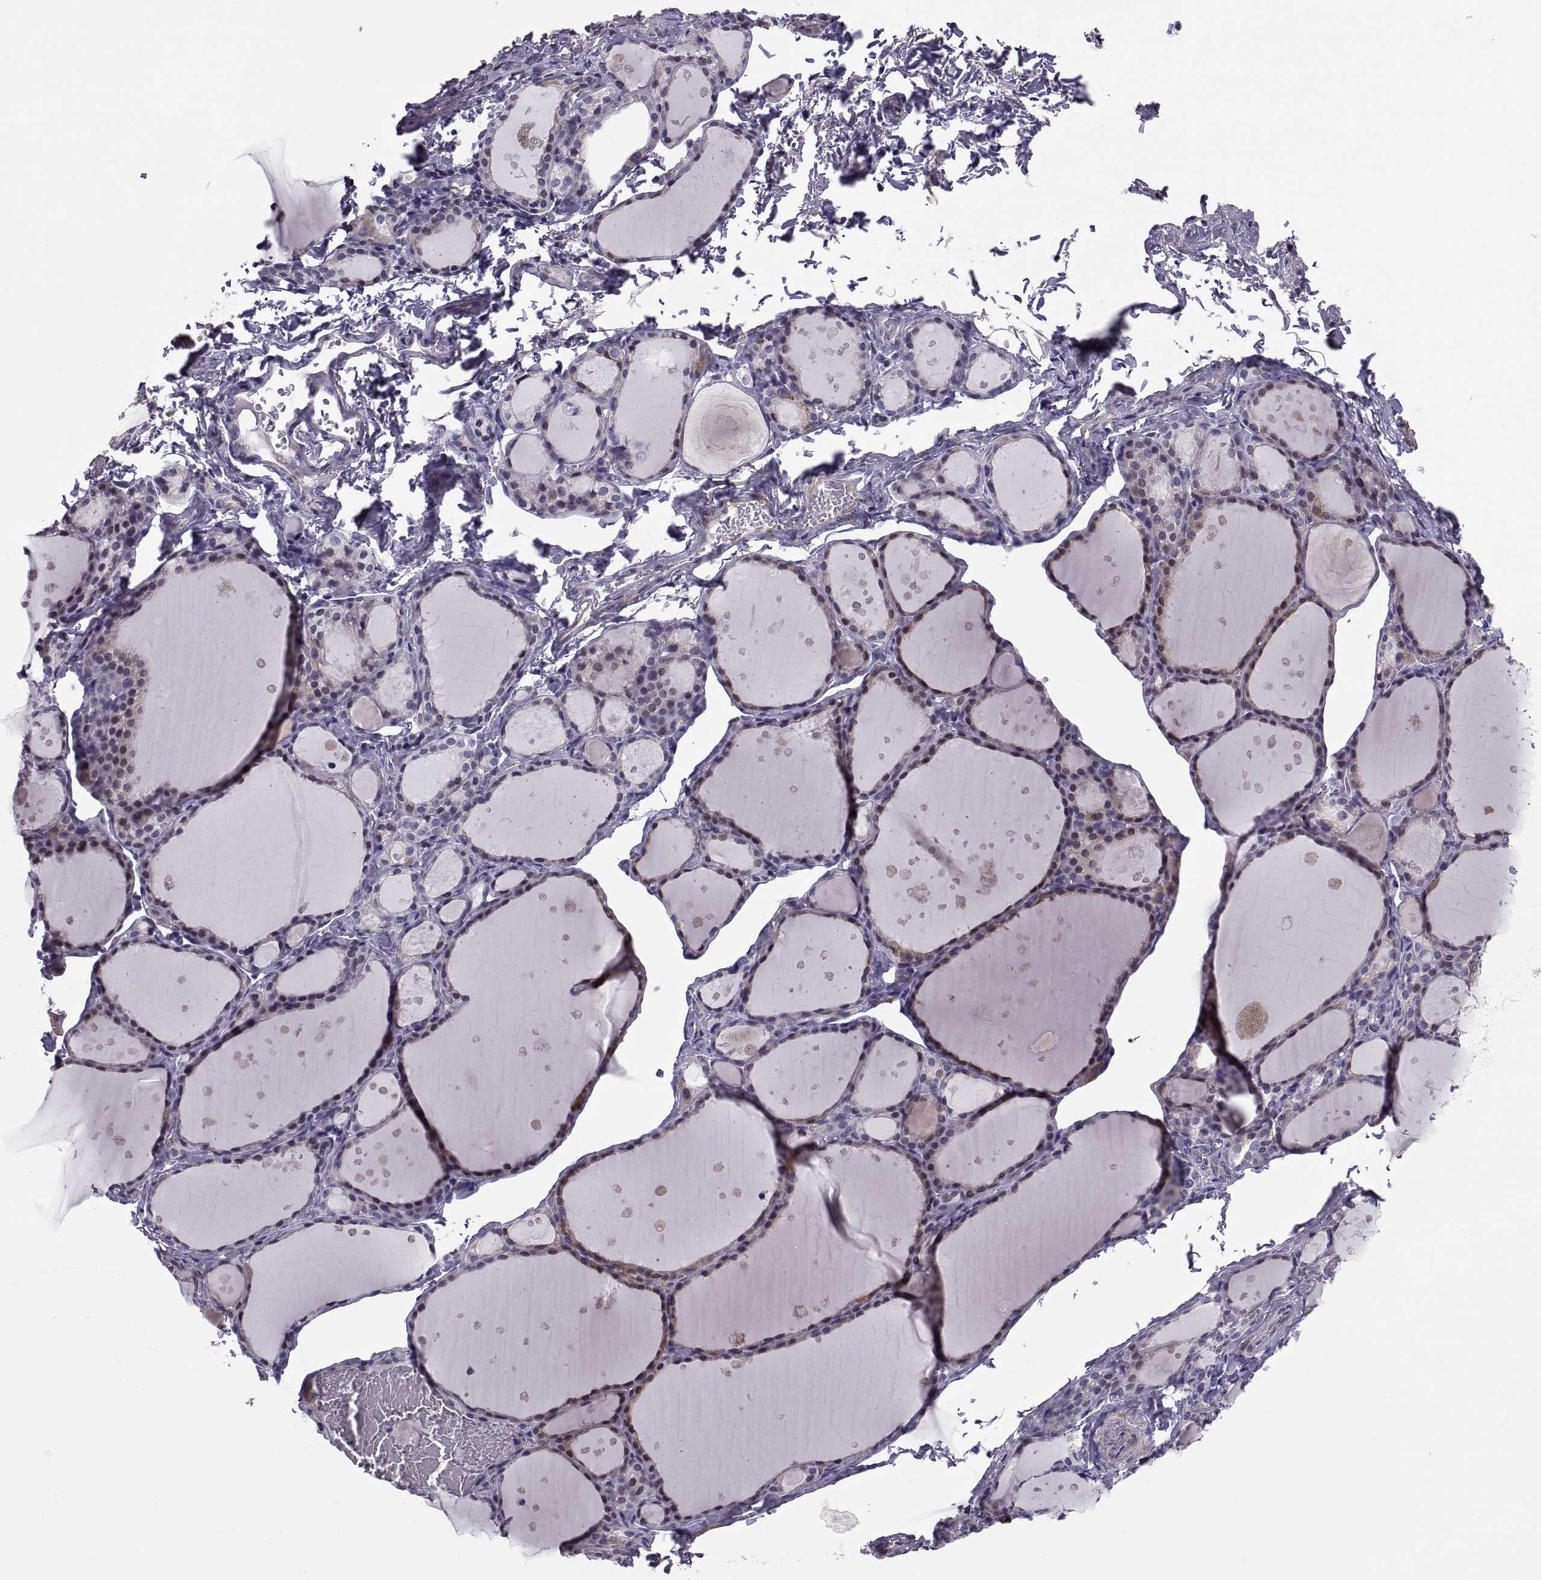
{"staining": {"intensity": "moderate", "quantity": "<25%", "location": "cytoplasmic/membranous"}, "tissue": "thyroid gland", "cell_type": "Glandular cells", "image_type": "normal", "snomed": [{"axis": "morphology", "description": "Normal tissue, NOS"}, {"axis": "topography", "description": "Thyroid gland"}], "caption": "Thyroid gland was stained to show a protein in brown. There is low levels of moderate cytoplasmic/membranous positivity in about <25% of glandular cells. The staining is performed using DAB brown chromogen to label protein expression. The nuclei are counter-stained blue using hematoxylin.", "gene": "ANO1", "patient": {"sex": "male", "age": 68}}